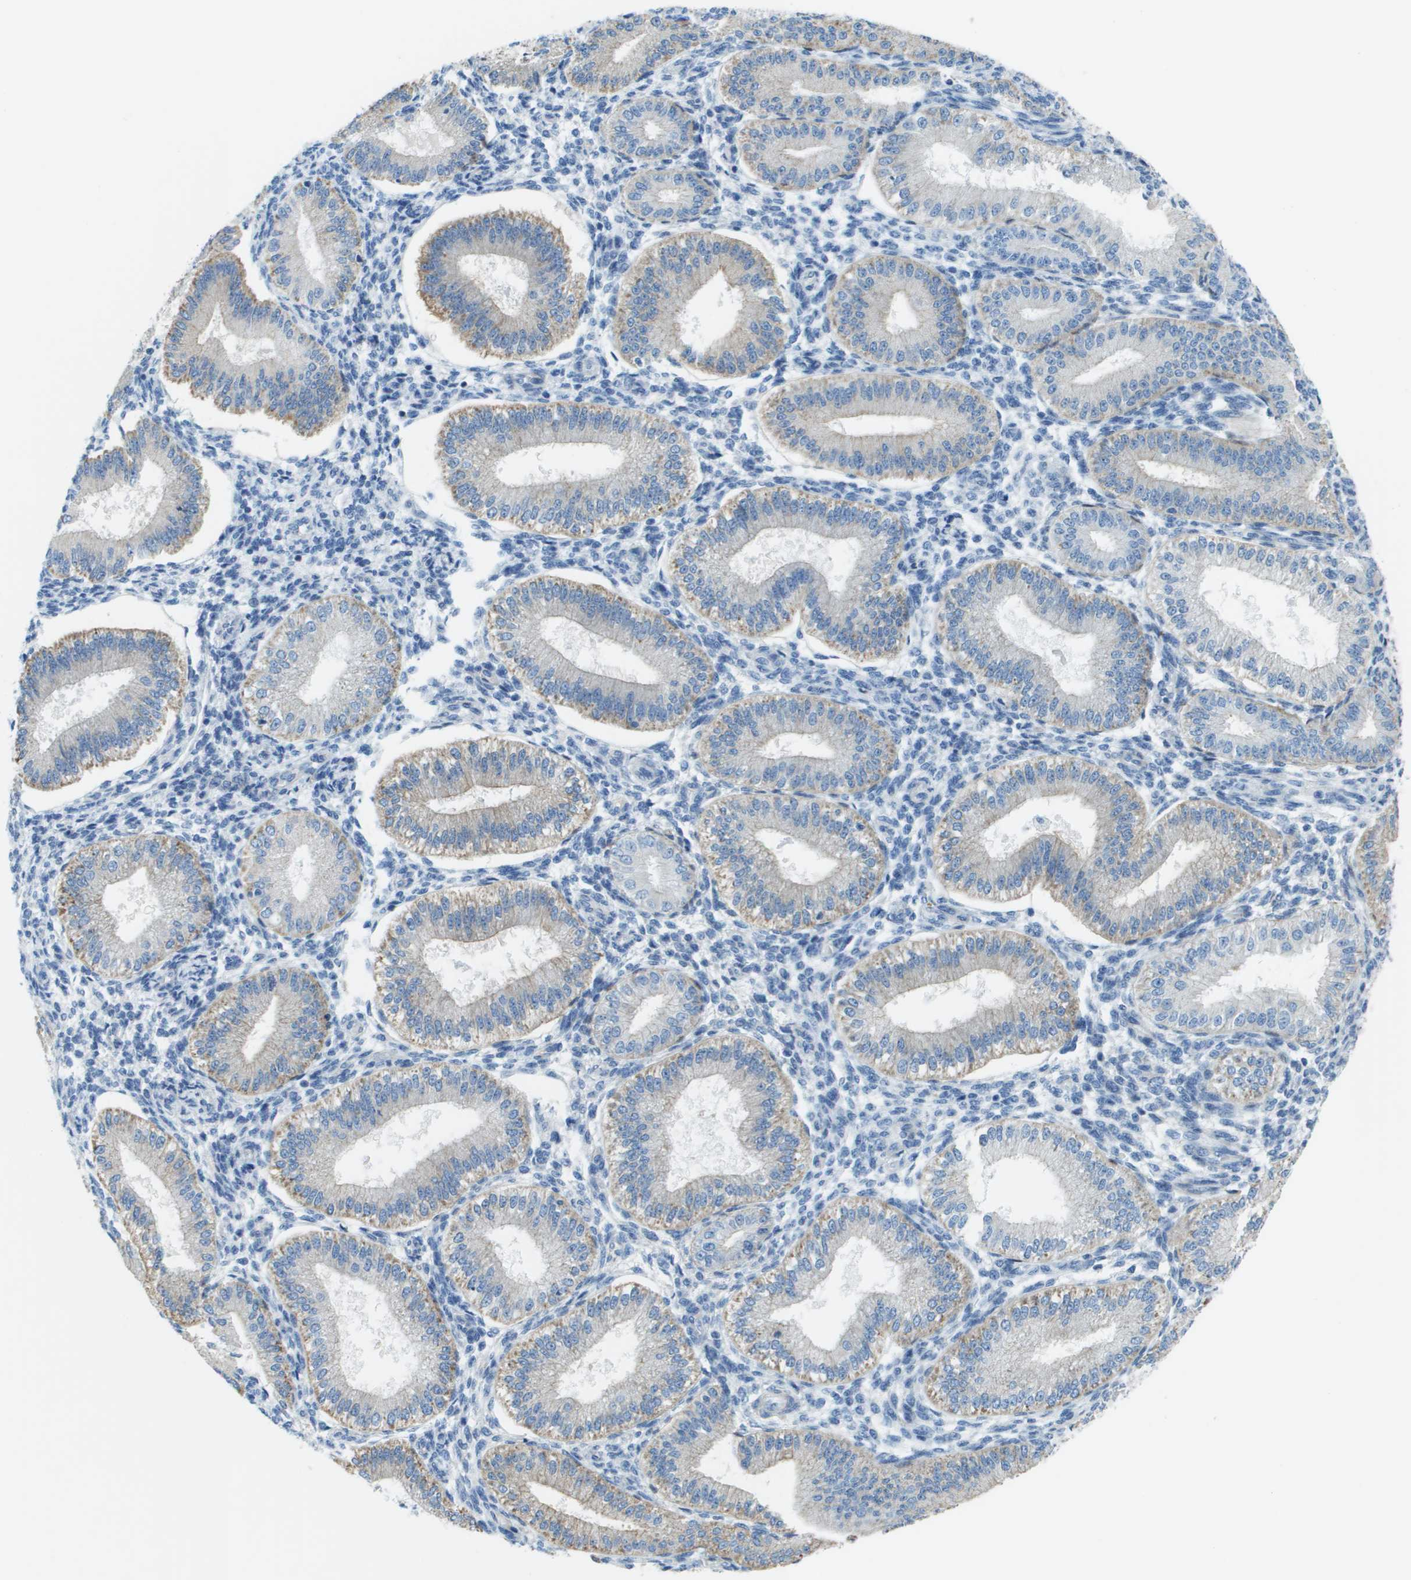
{"staining": {"intensity": "negative", "quantity": "none", "location": "none"}, "tissue": "endometrium", "cell_type": "Cells in endometrial stroma", "image_type": "normal", "snomed": [{"axis": "morphology", "description": "Normal tissue, NOS"}, {"axis": "topography", "description": "Endometrium"}], "caption": "Cells in endometrial stroma show no significant staining in benign endometrium. The staining was performed using DAB to visualize the protein expression in brown, while the nuclei were stained in blue with hematoxylin (Magnification: 20x).", "gene": "SDC1", "patient": {"sex": "female", "age": 39}}